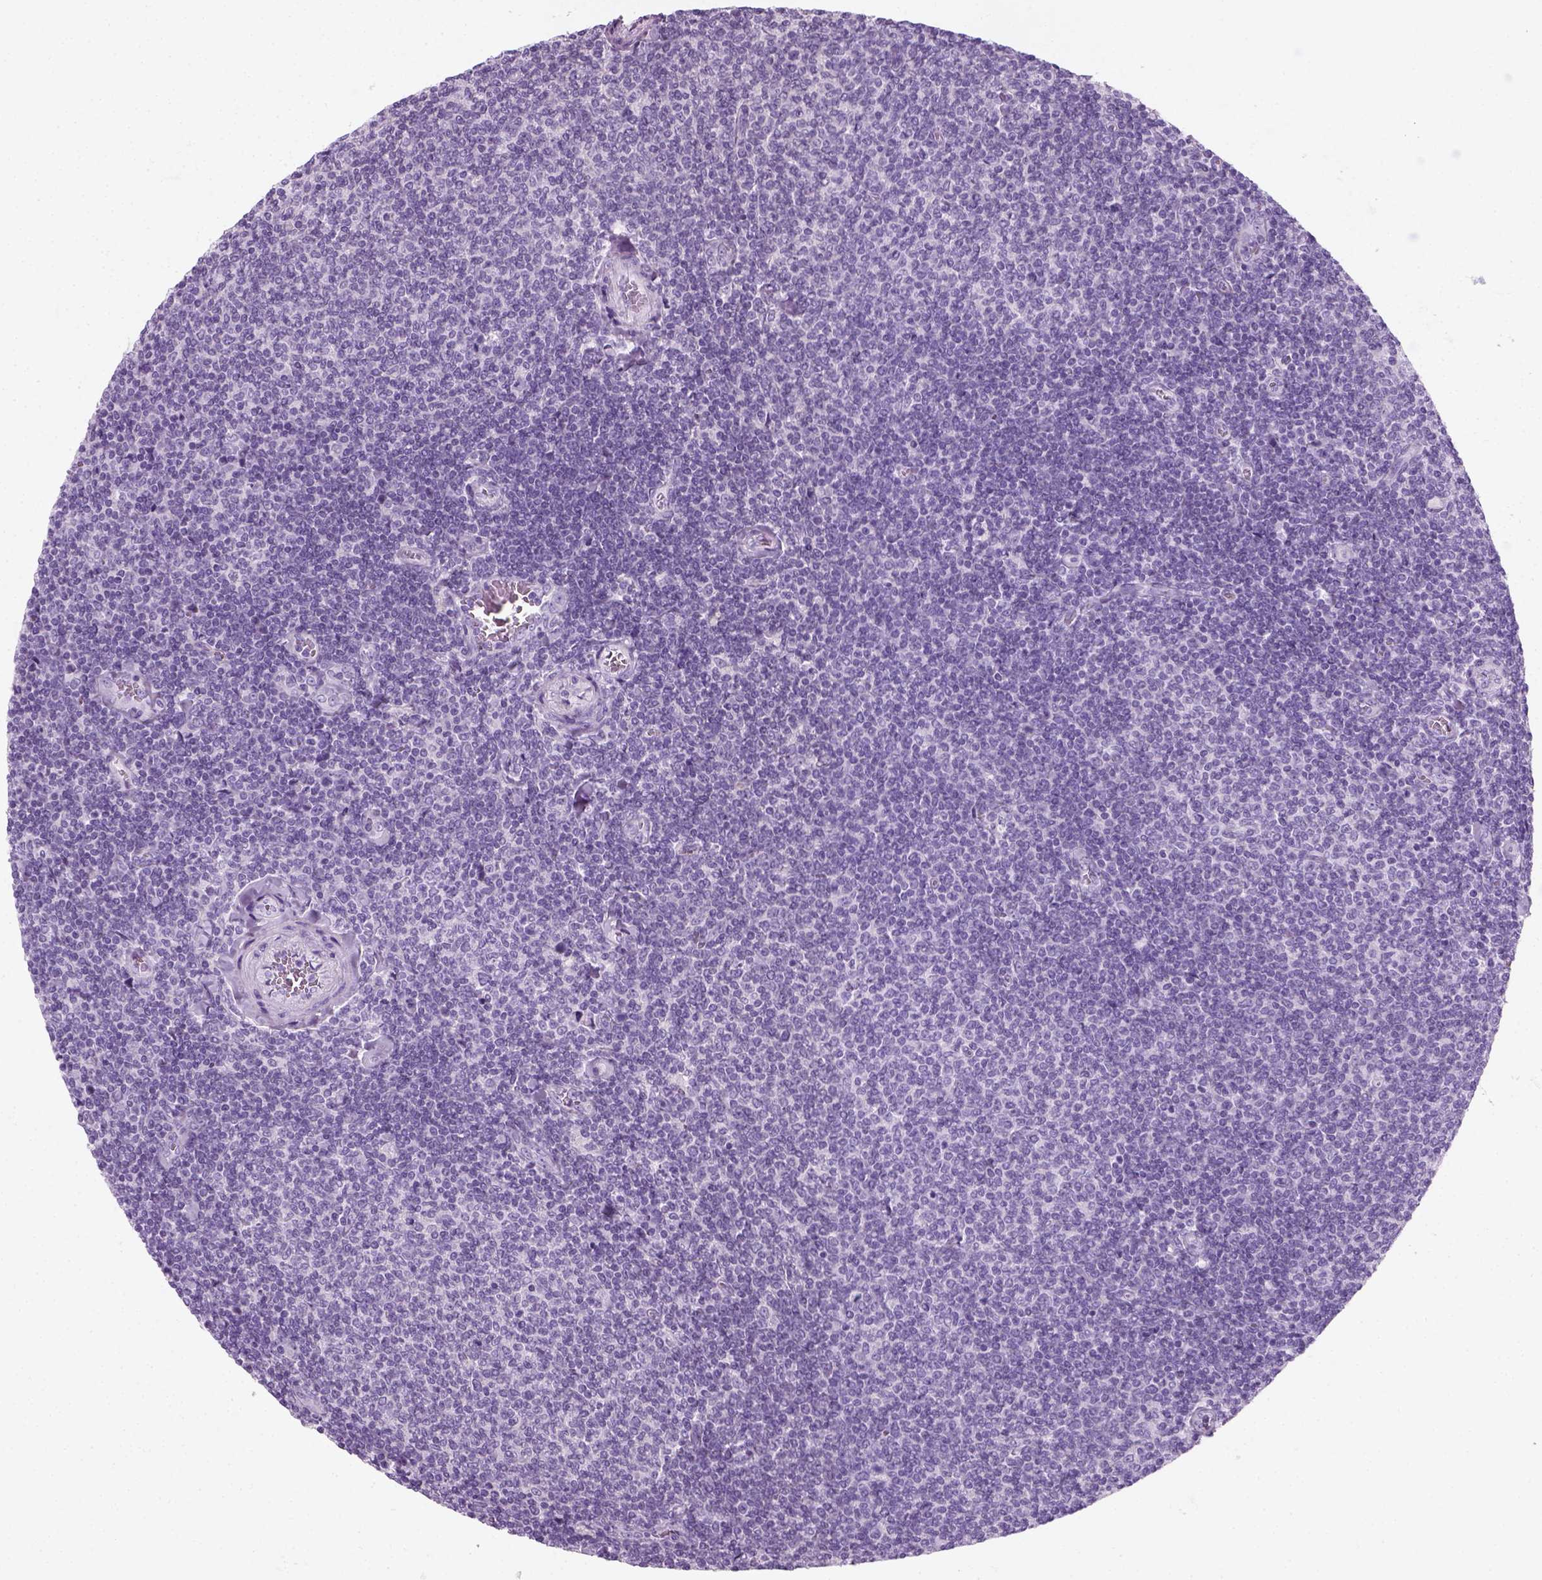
{"staining": {"intensity": "negative", "quantity": "none", "location": "none"}, "tissue": "lymphoma", "cell_type": "Tumor cells", "image_type": "cancer", "snomed": [{"axis": "morphology", "description": "Malignant lymphoma, non-Hodgkin's type, Low grade"}, {"axis": "topography", "description": "Lymph node"}], "caption": "The immunohistochemistry micrograph has no significant positivity in tumor cells of lymphoma tissue.", "gene": "SLC12A5", "patient": {"sex": "male", "age": 52}}